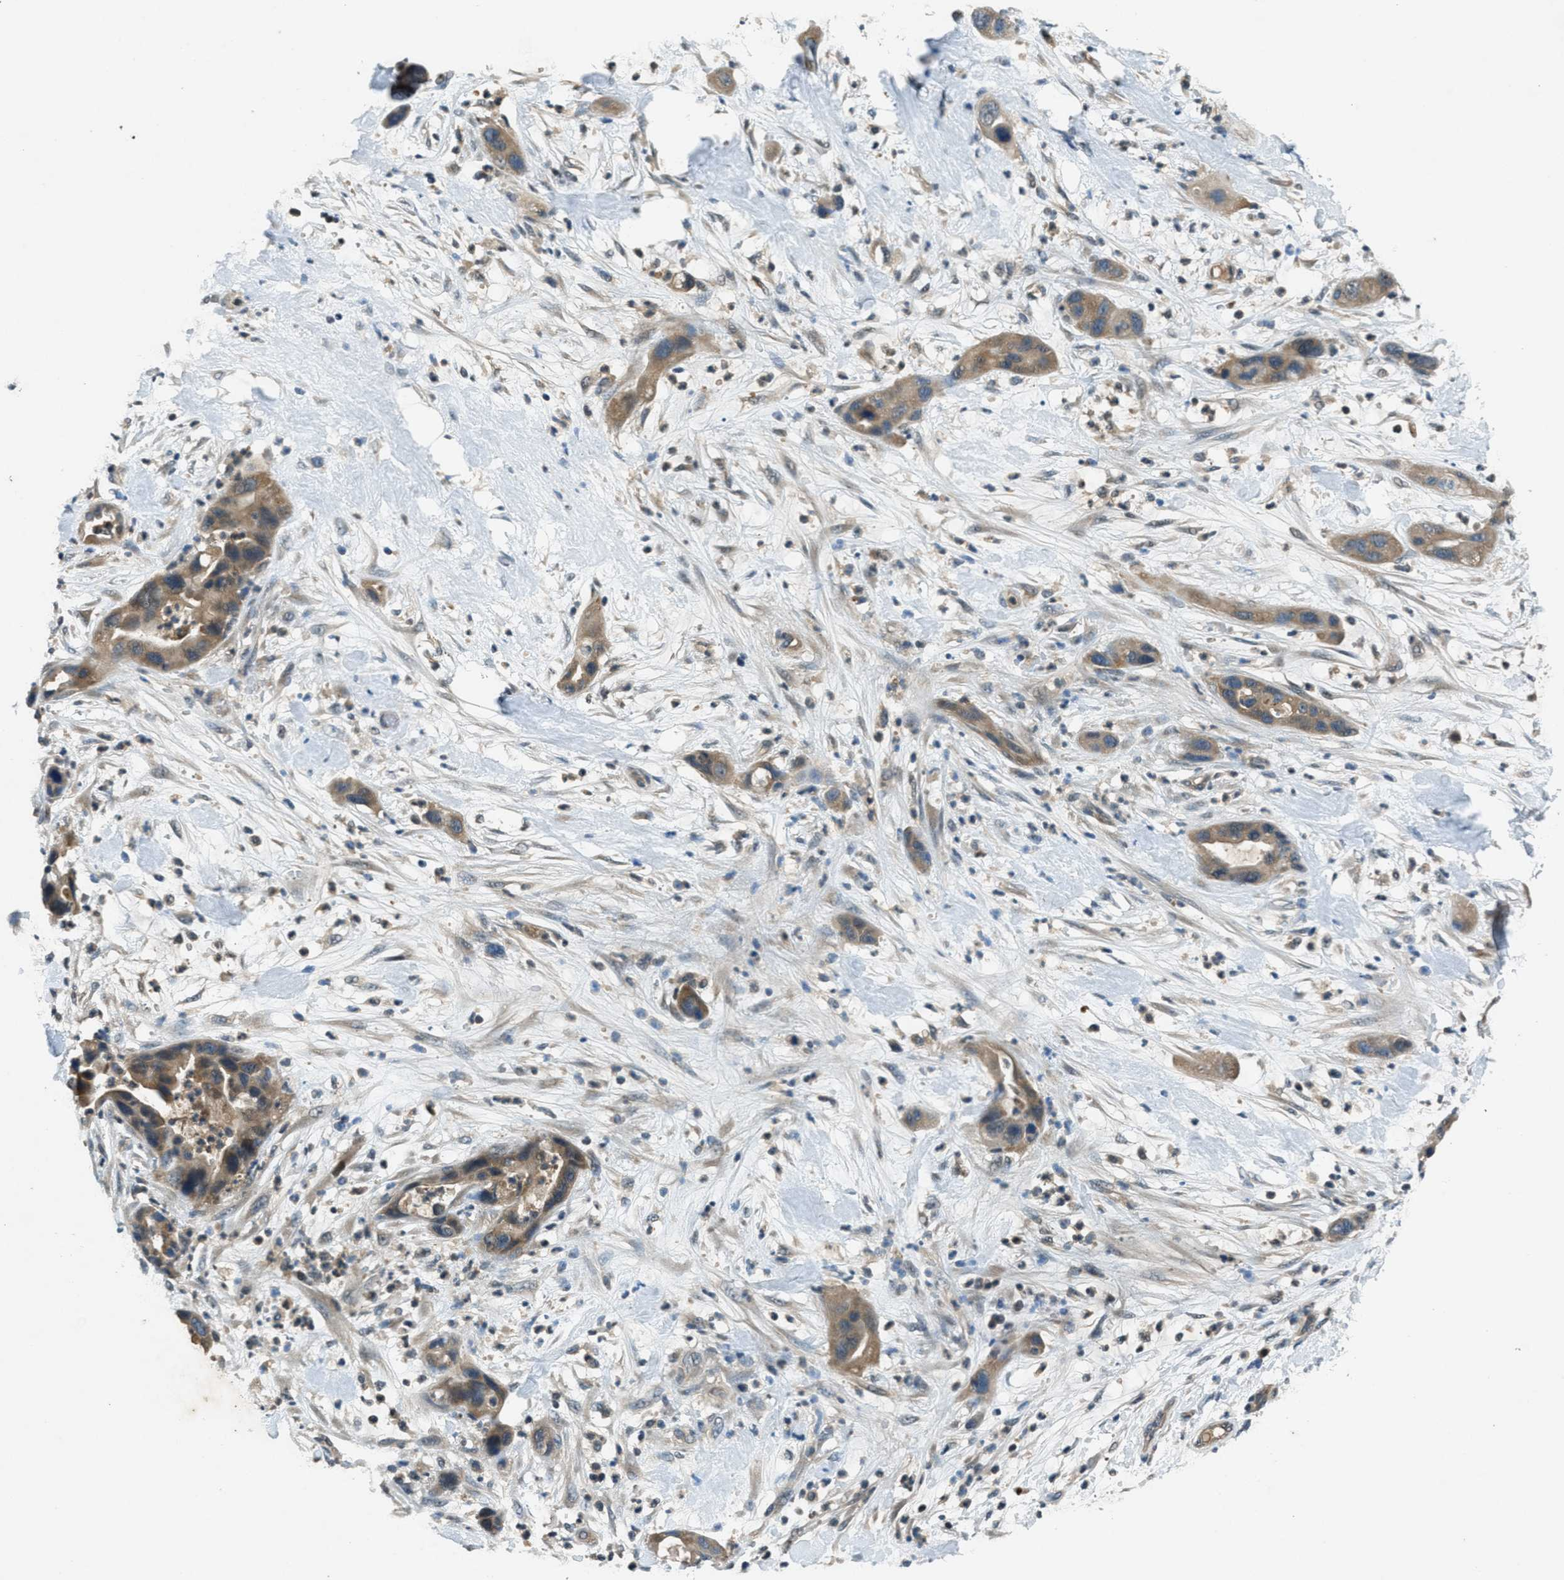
{"staining": {"intensity": "moderate", "quantity": ">75%", "location": "cytoplasmic/membranous"}, "tissue": "pancreatic cancer", "cell_type": "Tumor cells", "image_type": "cancer", "snomed": [{"axis": "morphology", "description": "Adenocarcinoma, NOS"}, {"axis": "topography", "description": "Pancreas"}], "caption": "Protein staining demonstrates moderate cytoplasmic/membranous positivity in about >75% of tumor cells in pancreatic cancer (adenocarcinoma).", "gene": "DUSP6", "patient": {"sex": "female", "age": 71}}